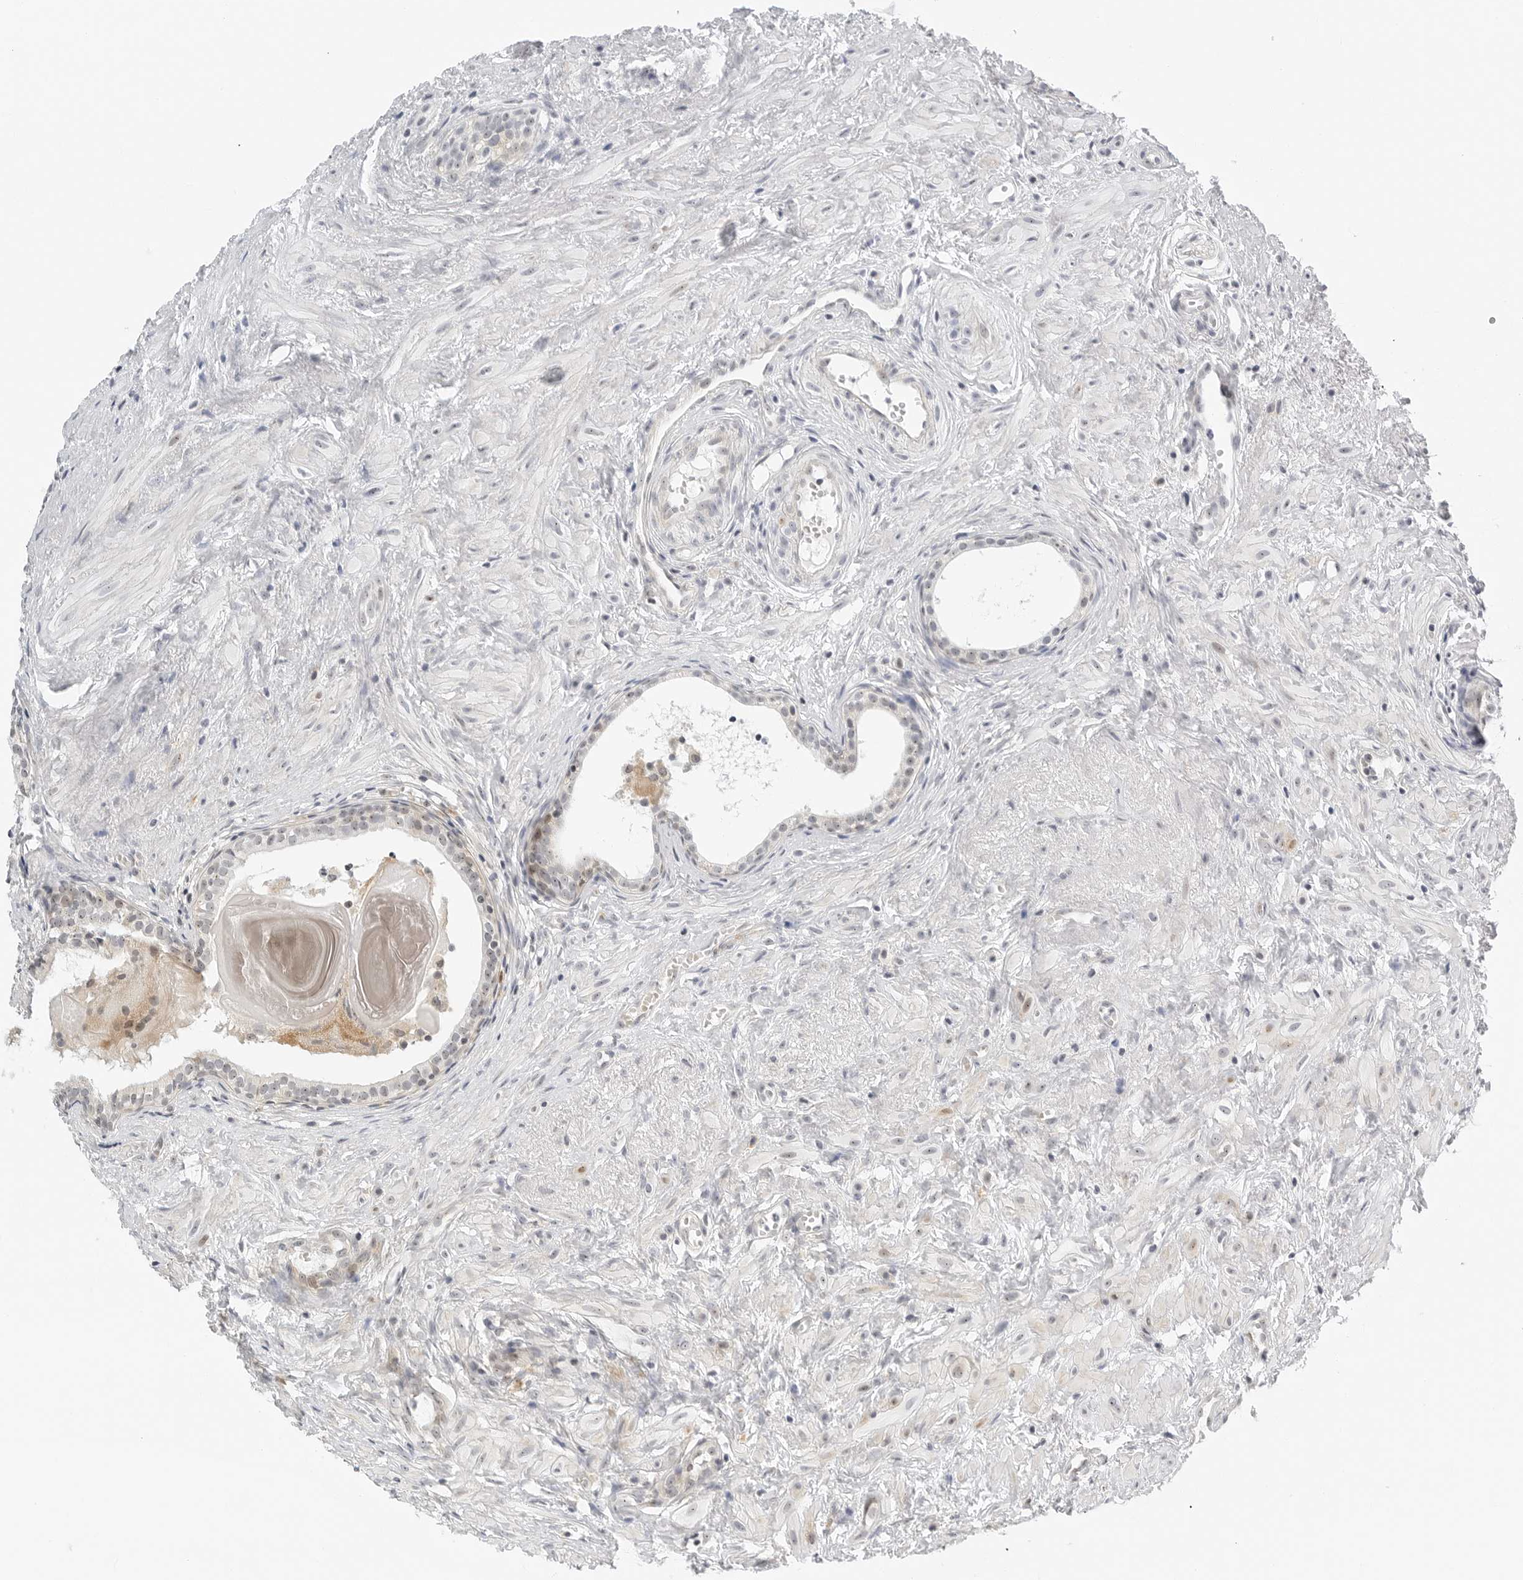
{"staining": {"intensity": "moderate", "quantity": "<25%", "location": "nuclear"}, "tissue": "prostate cancer", "cell_type": "Tumor cells", "image_type": "cancer", "snomed": [{"axis": "morphology", "description": "Adenocarcinoma, Low grade"}, {"axis": "topography", "description": "Prostate"}], "caption": "Prostate low-grade adenocarcinoma stained with a brown dye reveals moderate nuclear positive positivity in about <25% of tumor cells.", "gene": "RIMKLA", "patient": {"sex": "male", "age": 88}}